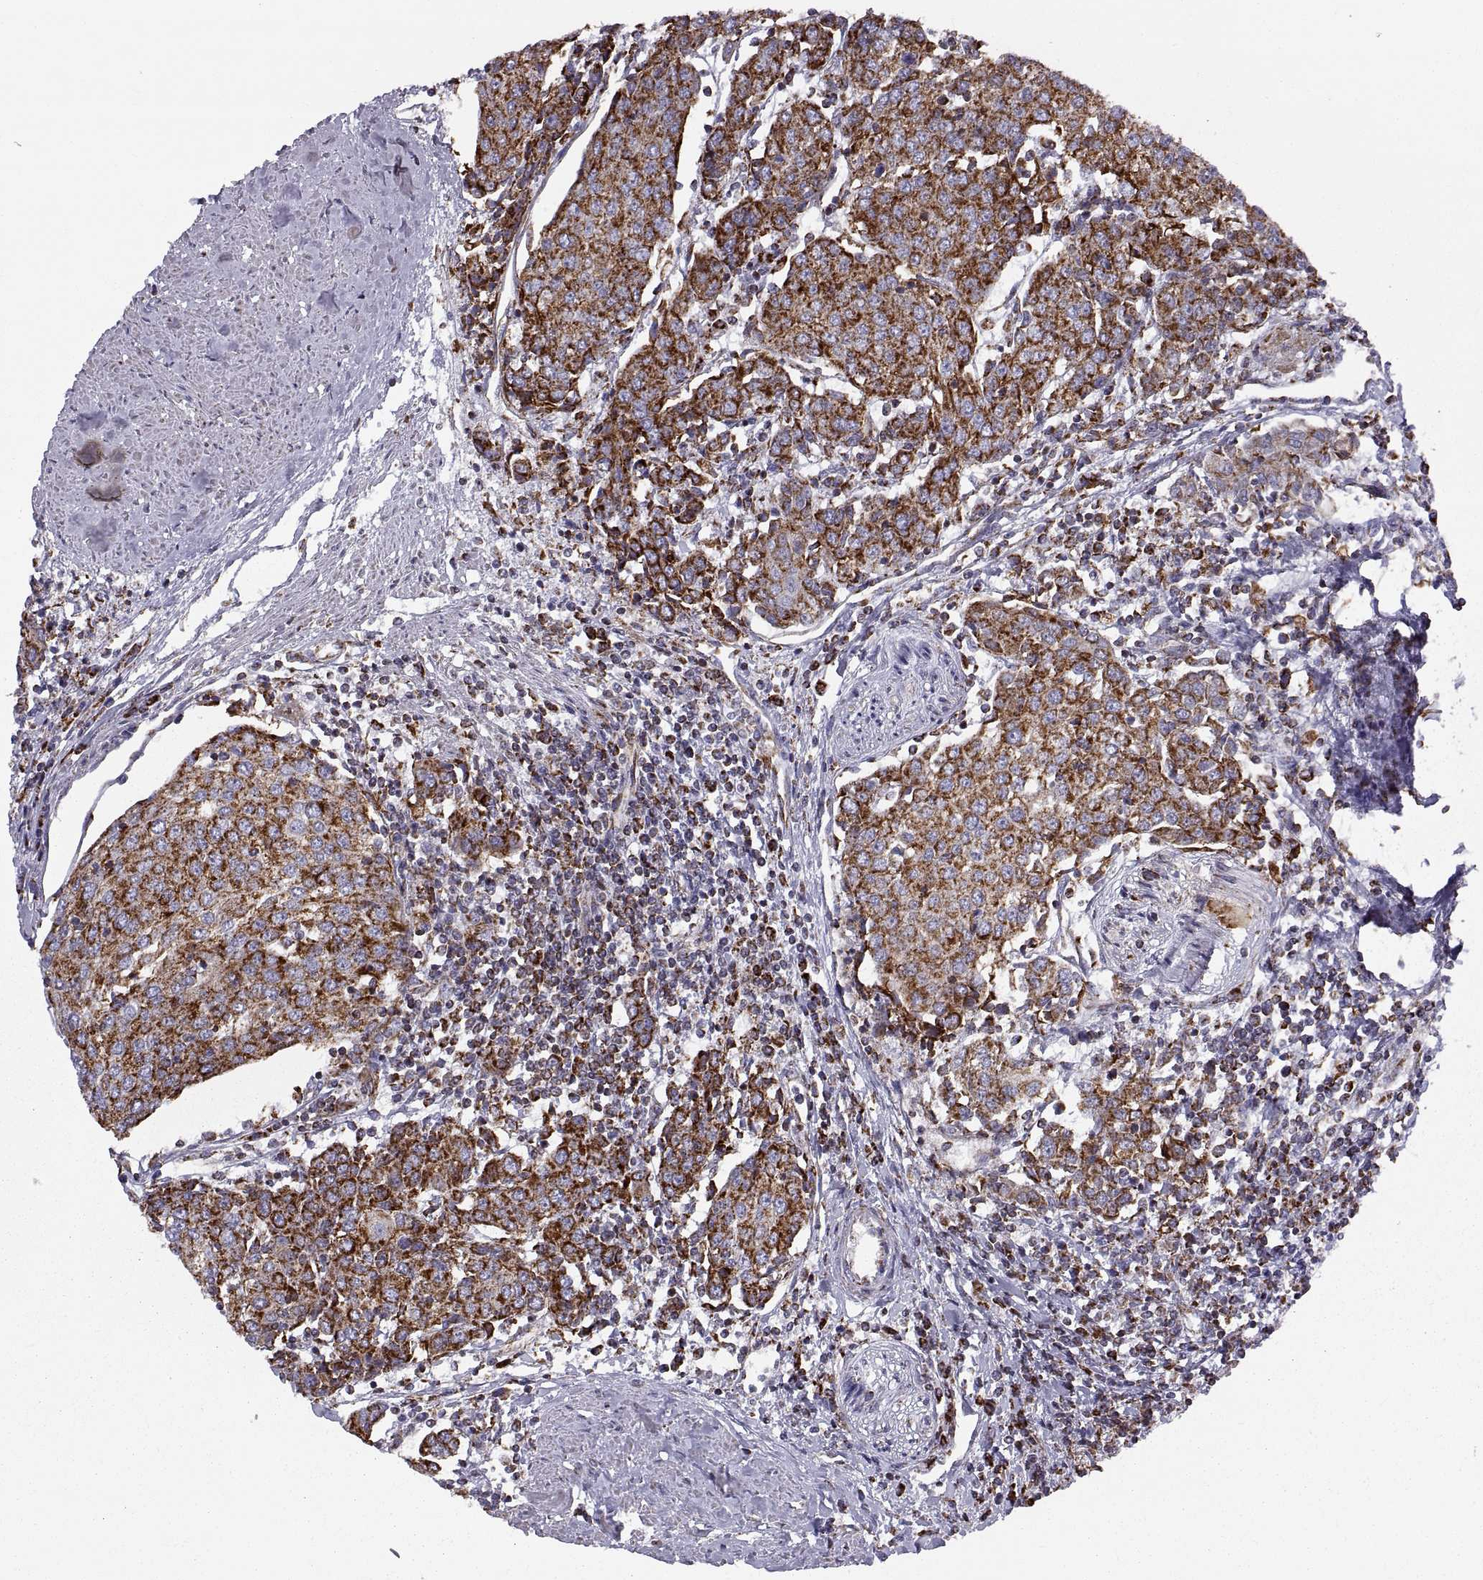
{"staining": {"intensity": "strong", "quantity": ">75%", "location": "cytoplasmic/membranous"}, "tissue": "urothelial cancer", "cell_type": "Tumor cells", "image_type": "cancer", "snomed": [{"axis": "morphology", "description": "Urothelial carcinoma, High grade"}, {"axis": "topography", "description": "Urinary bladder"}], "caption": "This micrograph shows immunohistochemistry (IHC) staining of human urothelial cancer, with high strong cytoplasmic/membranous staining in about >75% of tumor cells.", "gene": "ARSD", "patient": {"sex": "female", "age": 85}}